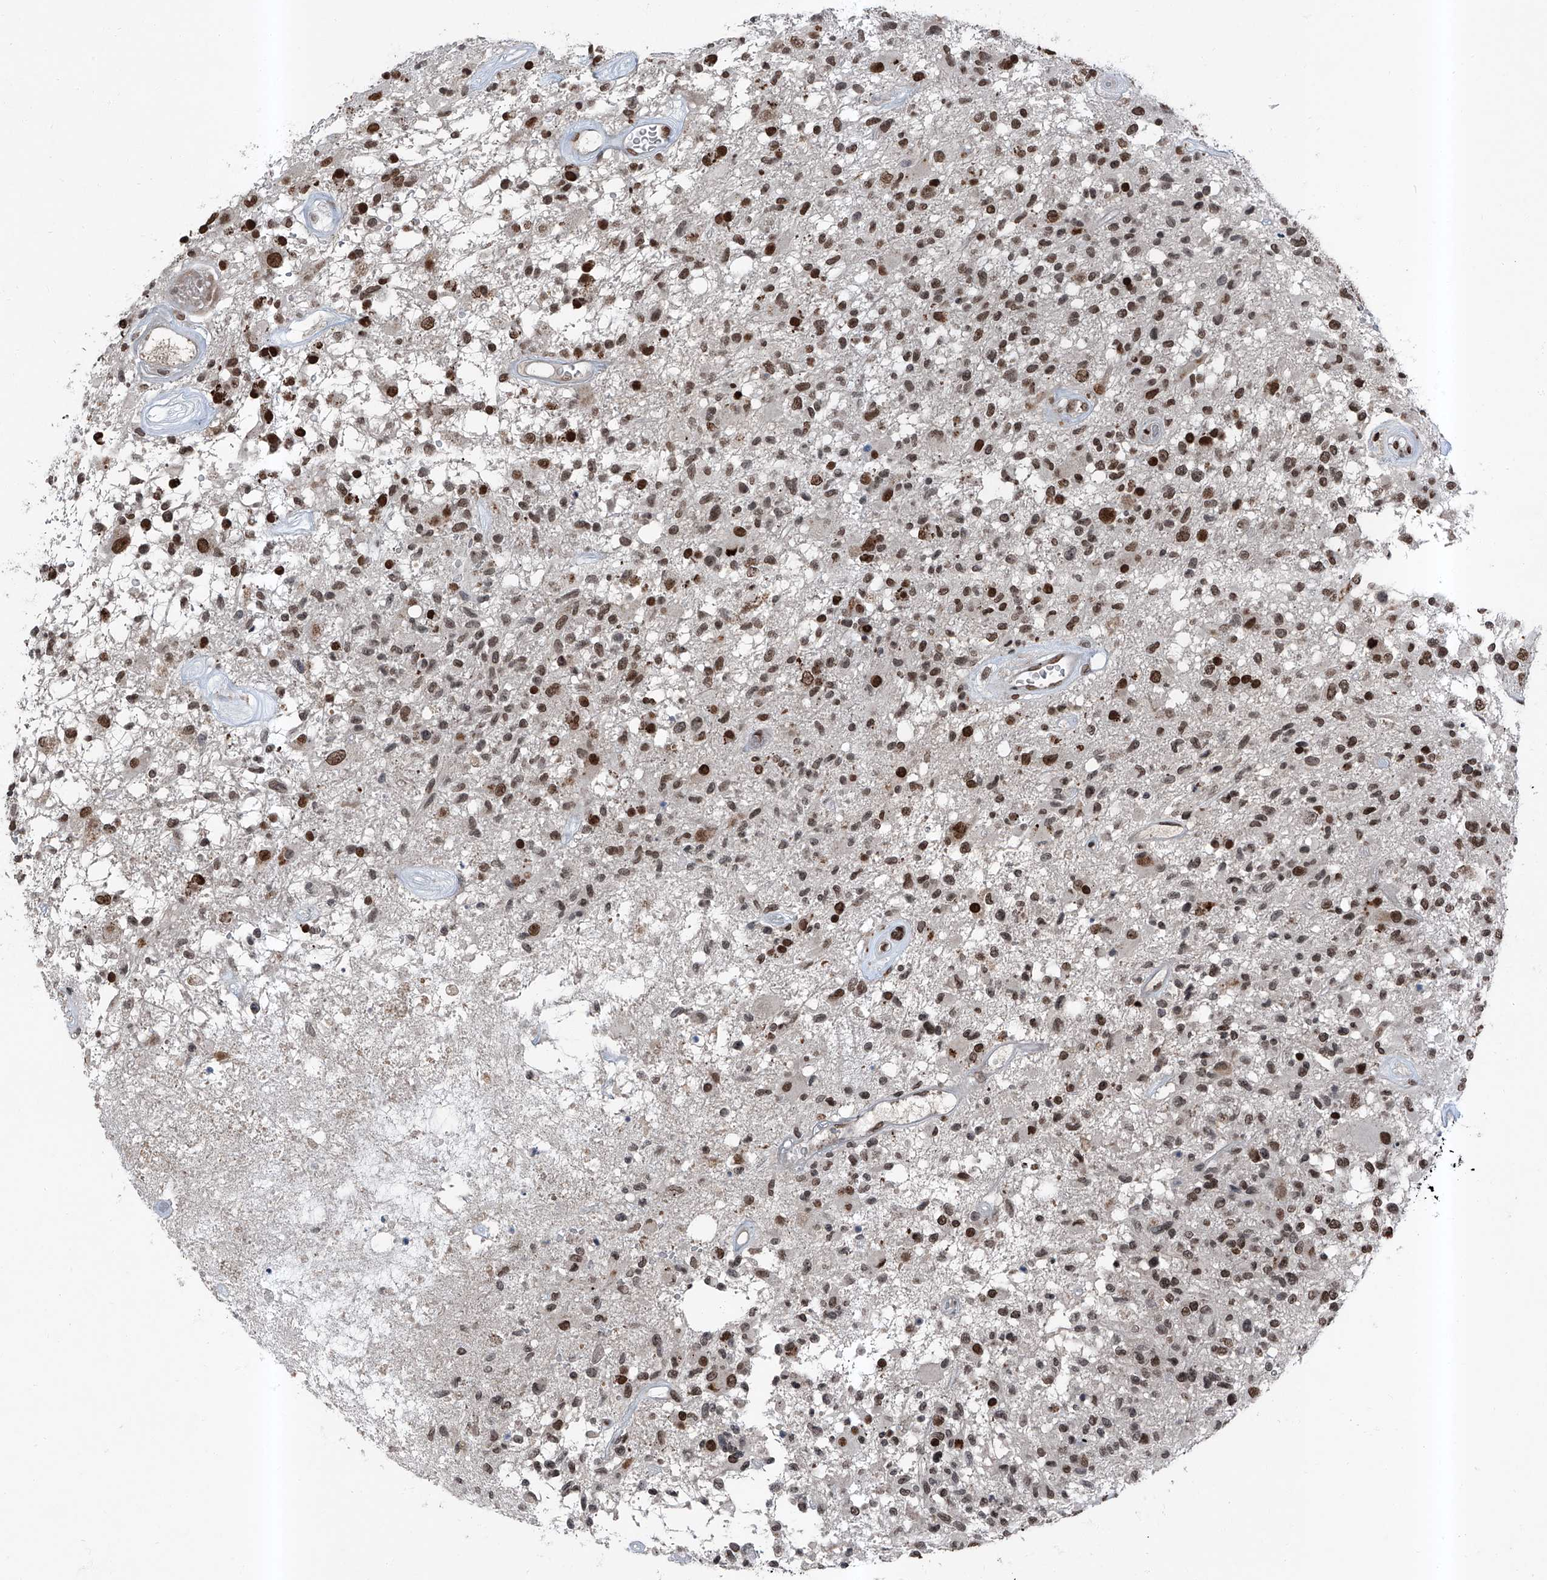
{"staining": {"intensity": "moderate", "quantity": ">75%", "location": "nuclear"}, "tissue": "glioma", "cell_type": "Tumor cells", "image_type": "cancer", "snomed": [{"axis": "morphology", "description": "Glioma, malignant, High grade"}, {"axis": "morphology", "description": "Glioblastoma, NOS"}, {"axis": "topography", "description": "Brain"}], "caption": "Glioma stained for a protein (brown) shows moderate nuclear positive staining in approximately >75% of tumor cells.", "gene": "BMI1", "patient": {"sex": "male", "age": 60}}